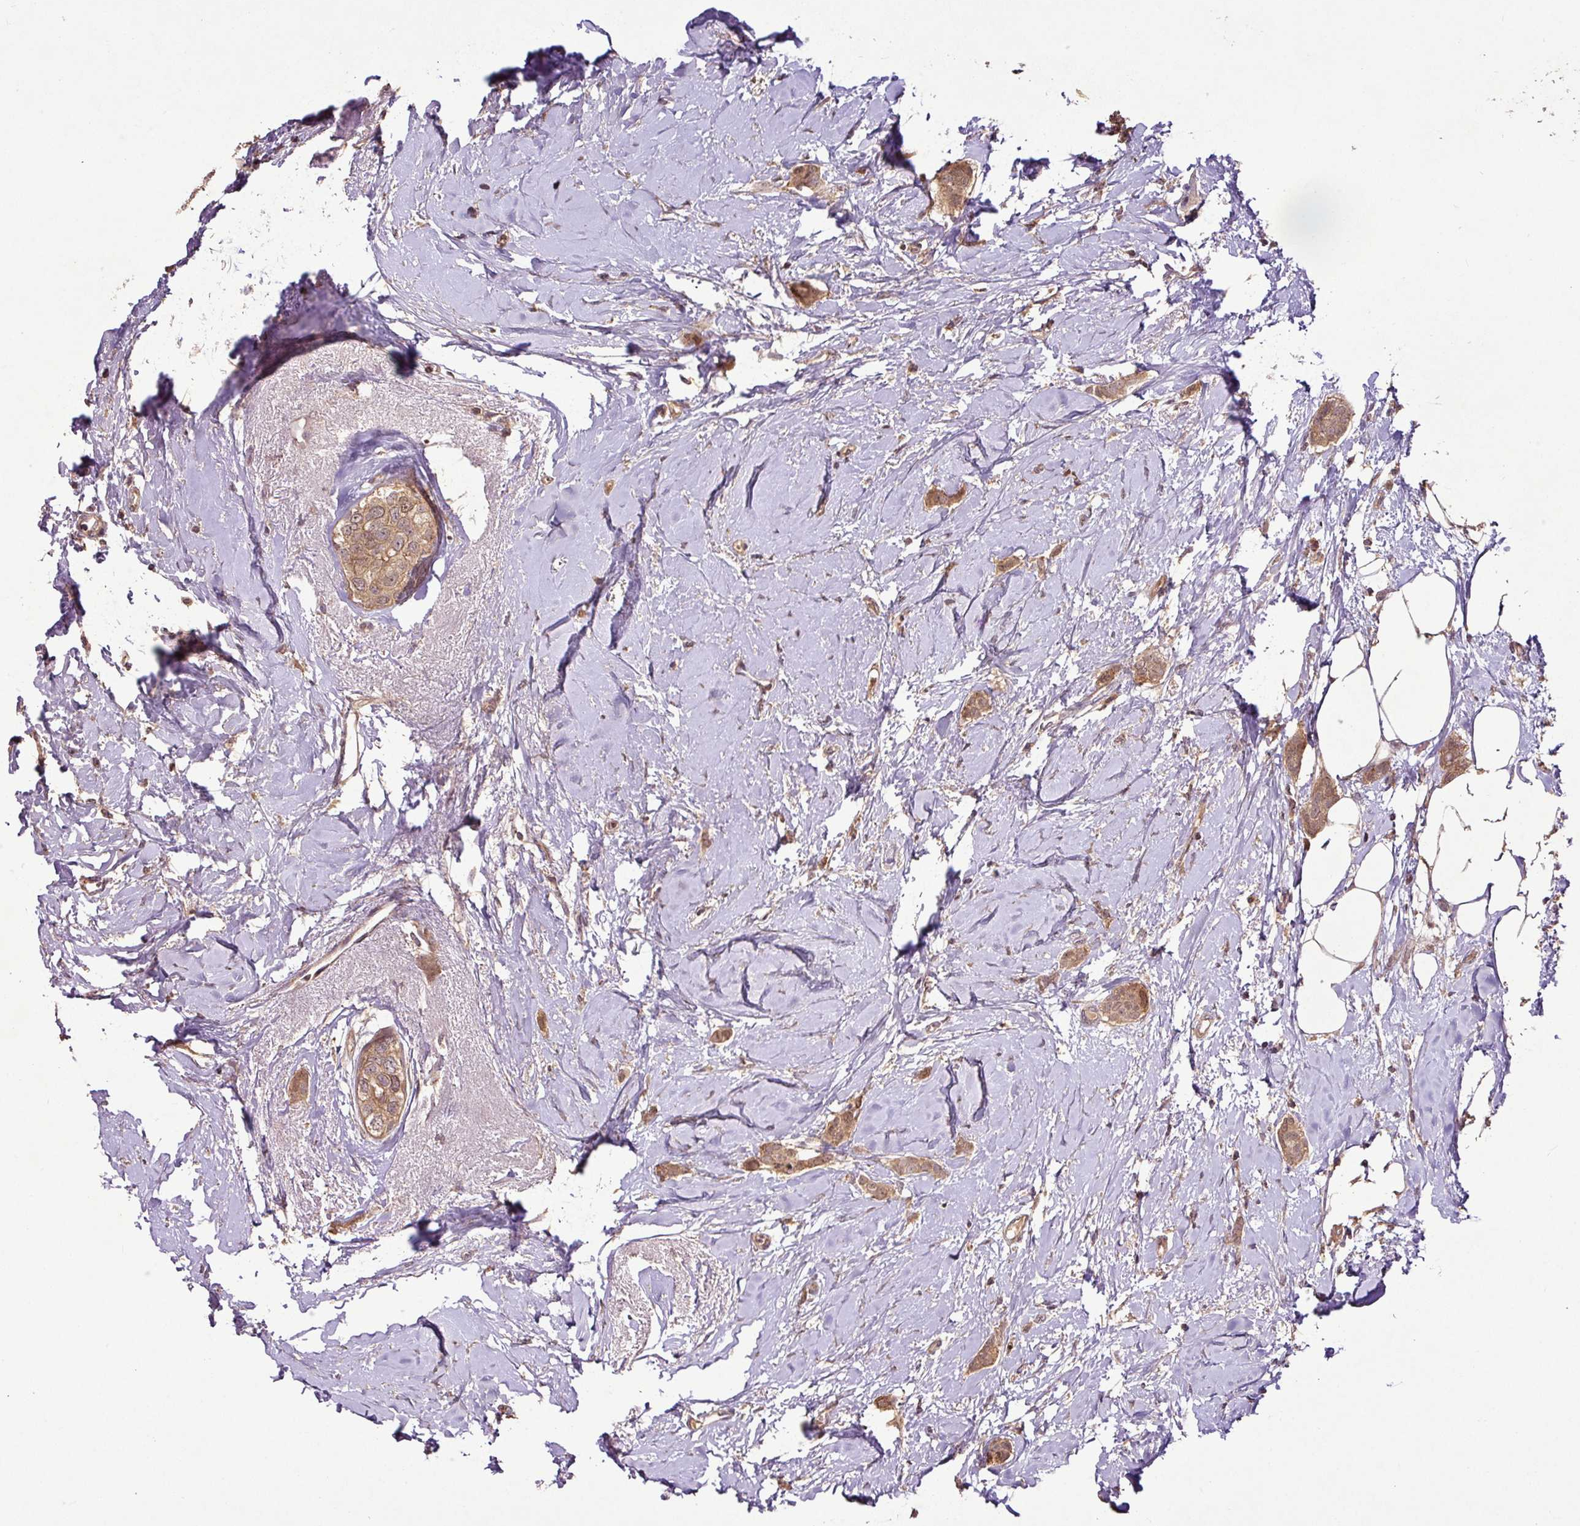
{"staining": {"intensity": "moderate", "quantity": ">75%", "location": "cytoplasmic/membranous,nuclear"}, "tissue": "breast cancer", "cell_type": "Tumor cells", "image_type": "cancer", "snomed": [{"axis": "morphology", "description": "Duct carcinoma"}, {"axis": "topography", "description": "Breast"}], "caption": "High-magnification brightfield microscopy of breast cancer stained with DAB (3,3'-diaminobenzidine) (brown) and counterstained with hematoxylin (blue). tumor cells exhibit moderate cytoplasmic/membranous and nuclear positivity is present in about>75% of cells.", "gene": "FAIM", "patient": {"sex": "female", "age": 72}}